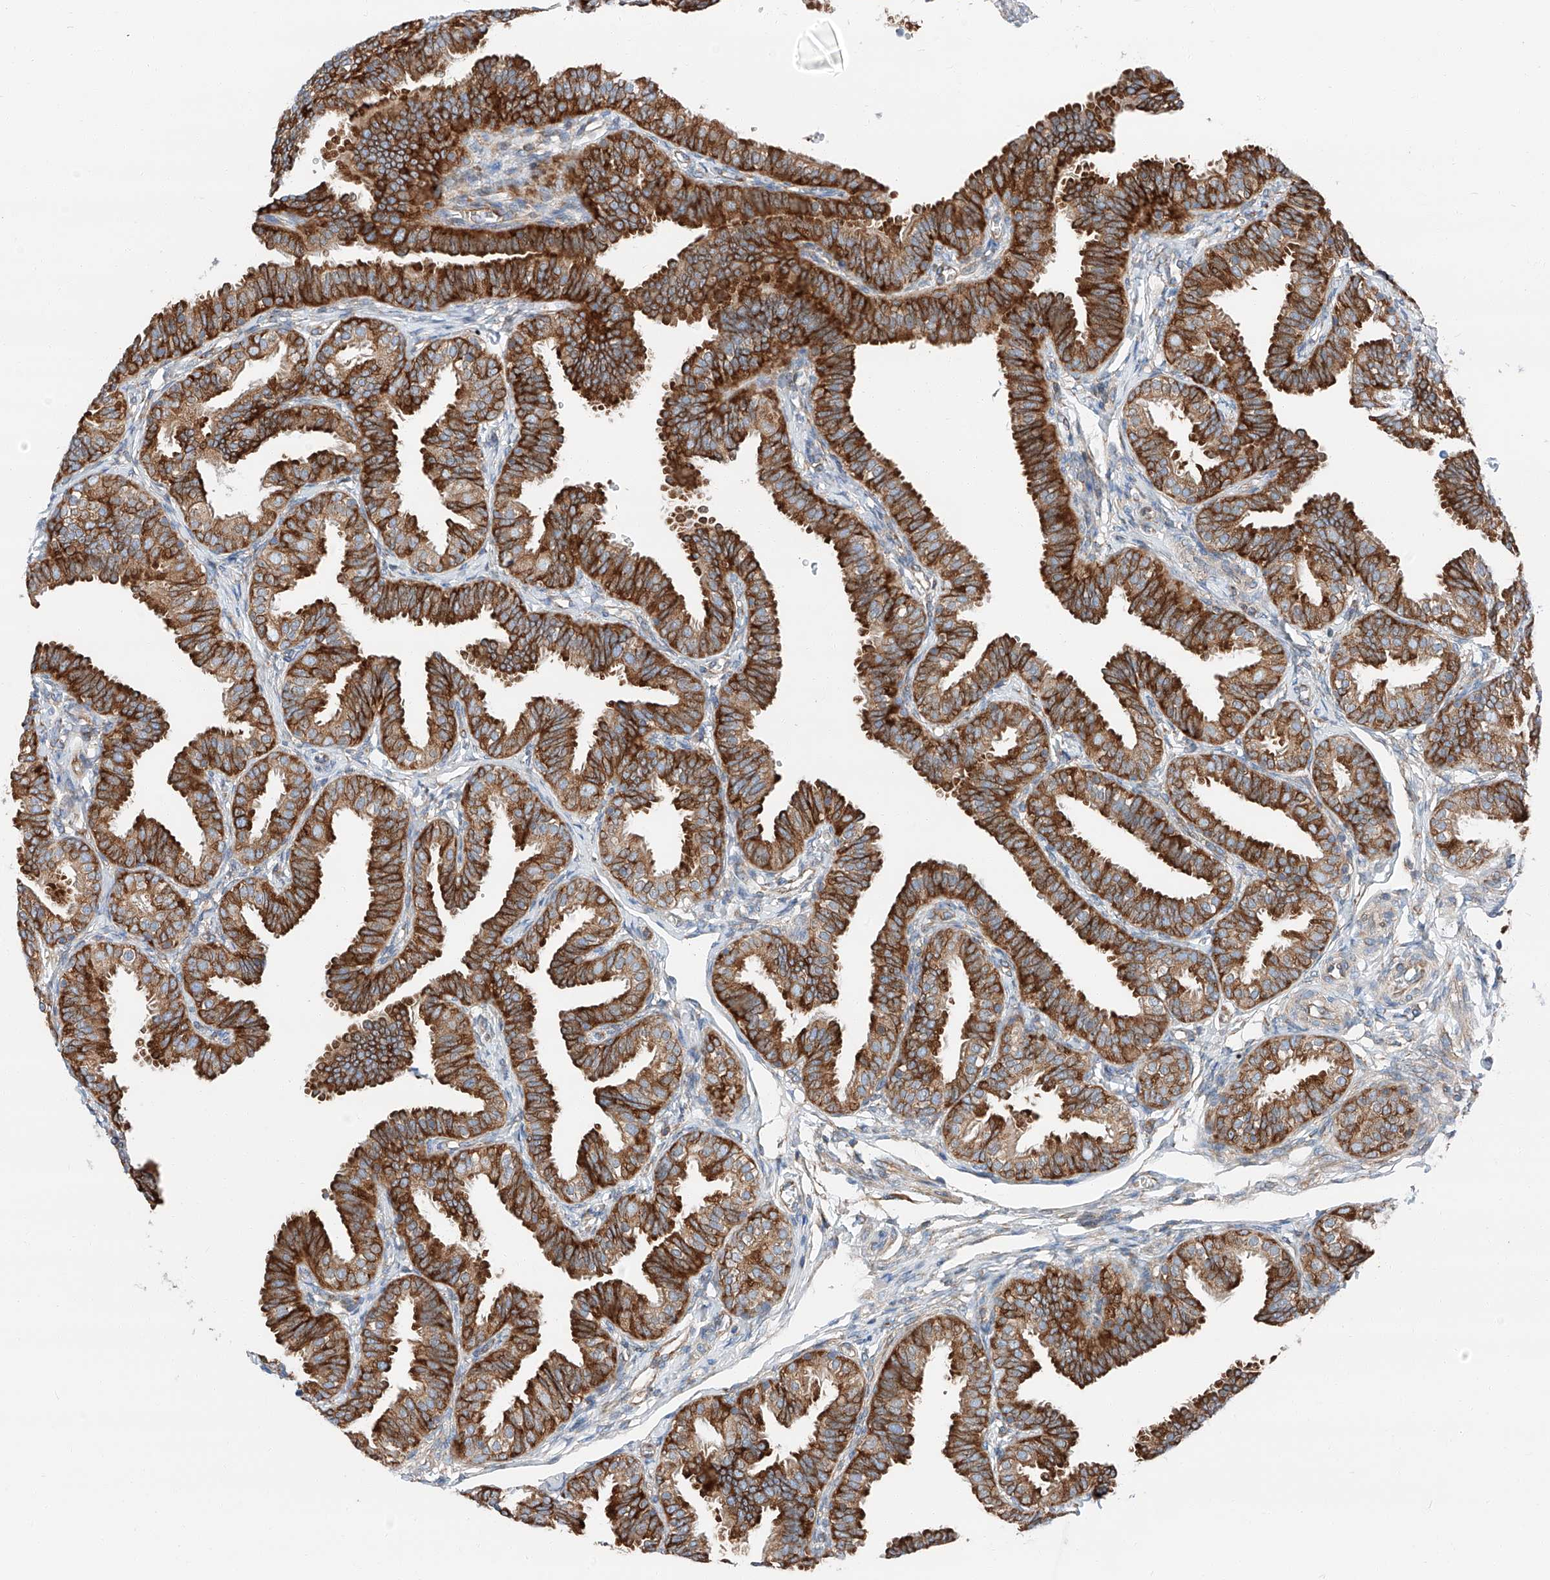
{"staining": {"intensity": "strong", "quantity": ">75%", "location": "cytoplasmic/membranous"}, "tissue": "fallopian tube", "cell_type": "Glandular cells", "image_type": "normal", "snomed": [{"axis": "morphology", "description": "Normal tissue, NOS"}, {"axis": "topography", "description": "Fallopian tube"}], "caption": "Immunohistochemical staining of normal human fallopian tube shows high levels of strong cytoplasmic/membranous expression in about >75% of glandular cells. Using DAB (3,3'-diaminobenzidine) (brown) and hematoxylin (blue) stains, captured at high magnification using brightfield microscopy.", "gene": "ZC3H15", "patient": {"sex": "female", "age": 35}}